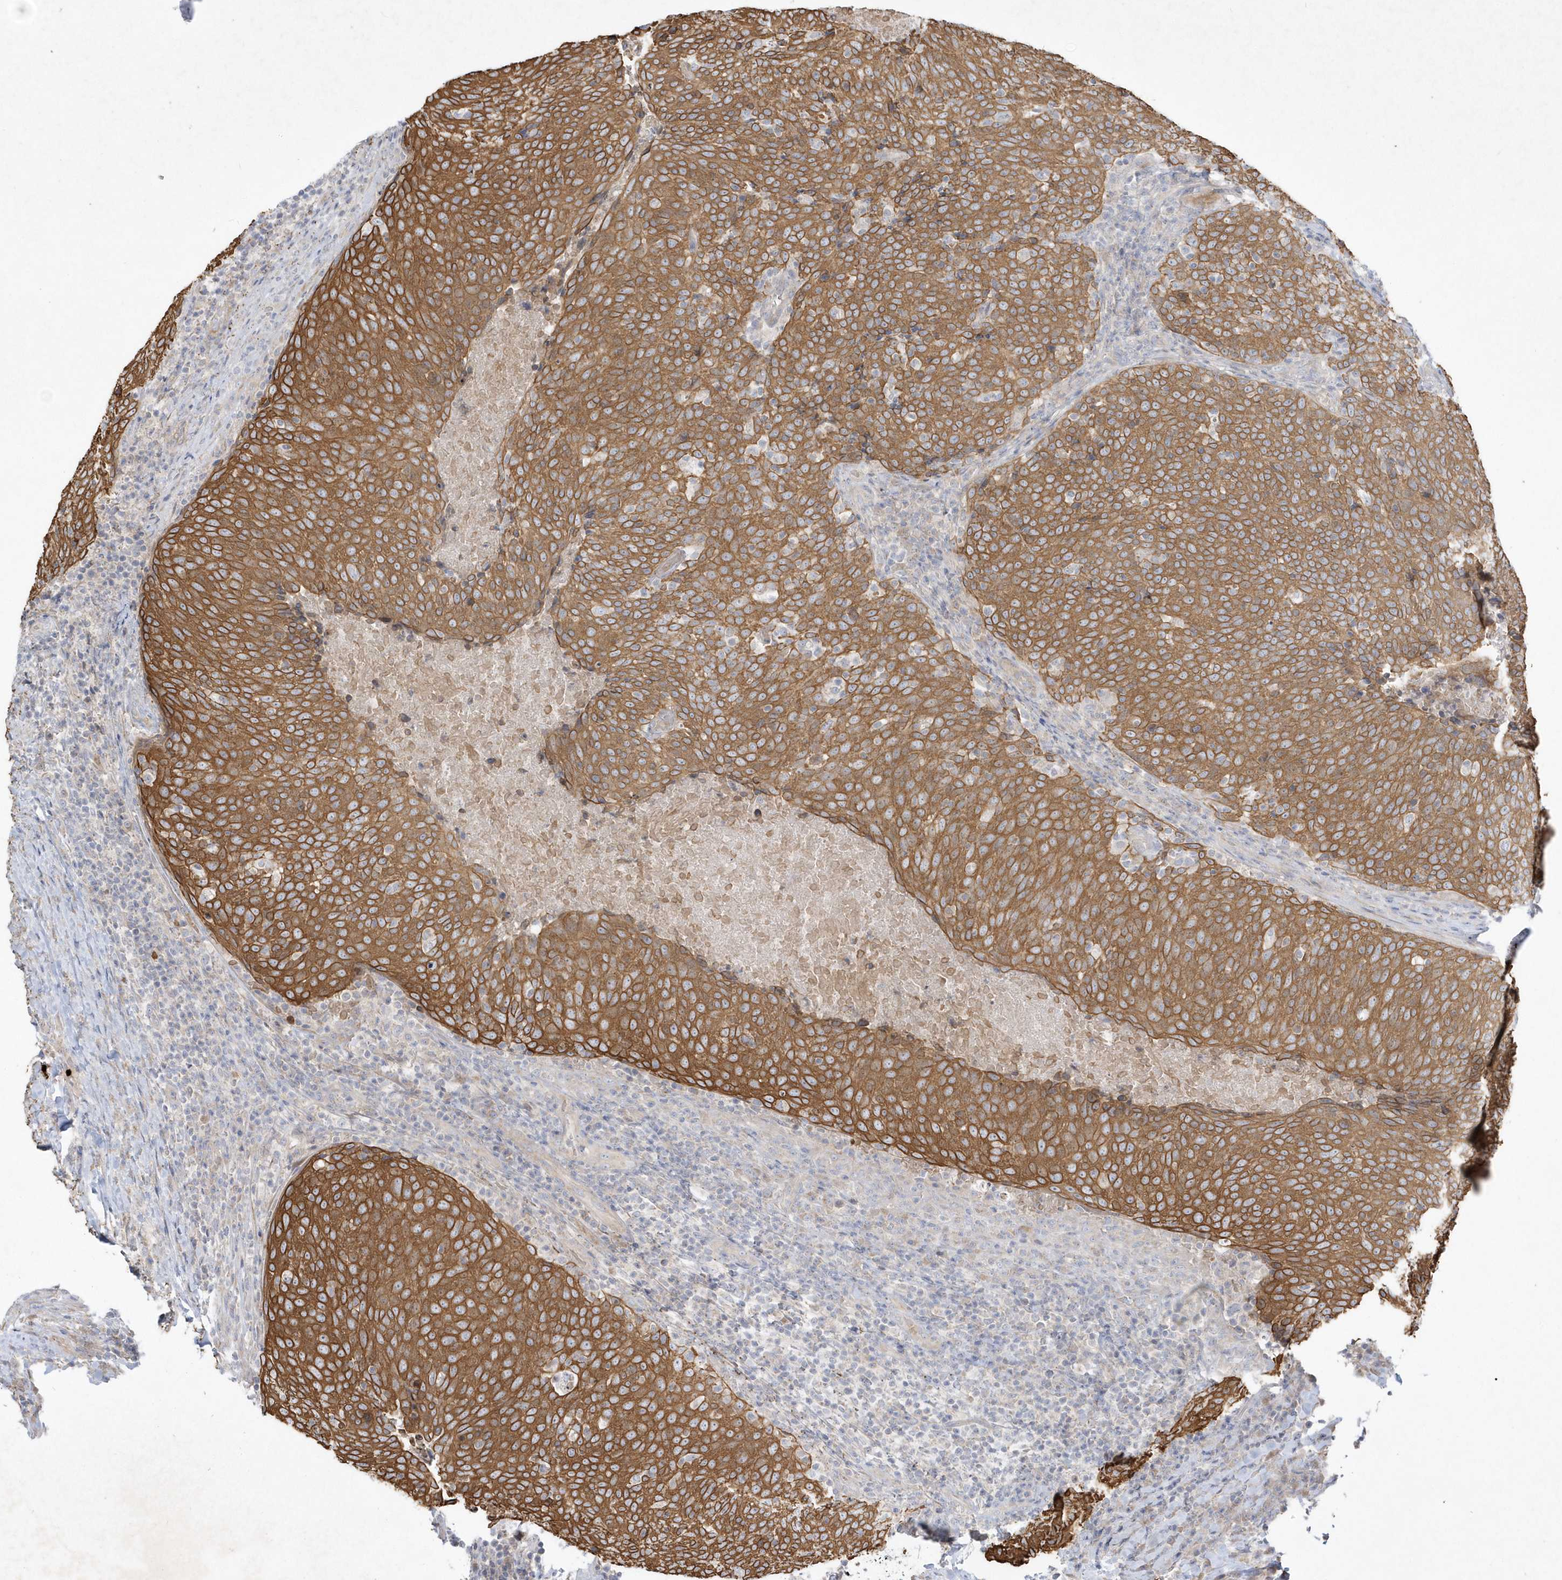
{"staining": {"intensity": "strong", "quantity": ">75%", "location": "cytoplasmic/membranous"}, "tissue": "head and neck cancer", "cell_type": "Tumor cells", "image_type": "cancer", "snomed": [{"axis": "morphology", "description": "Squamous cell carcinoma, NOS"}, {"axis": "morphology", "description": "Squamous cell carcinoma, metastatic, NOS"}, {"axis": "topography", "description": "Lymph node"}, {"axis": "topography", "description": "Head-Neck"}], "caption": "The micrograph shows immunohistochemical staining of head and neck metastatic squamous cell carcinoma. There is strong cytoplasmic/membranous staining is appreciated in about >75% of tumor cells.", "gene": "LARS1", "patient": {"sex": "male", "age": 62}}